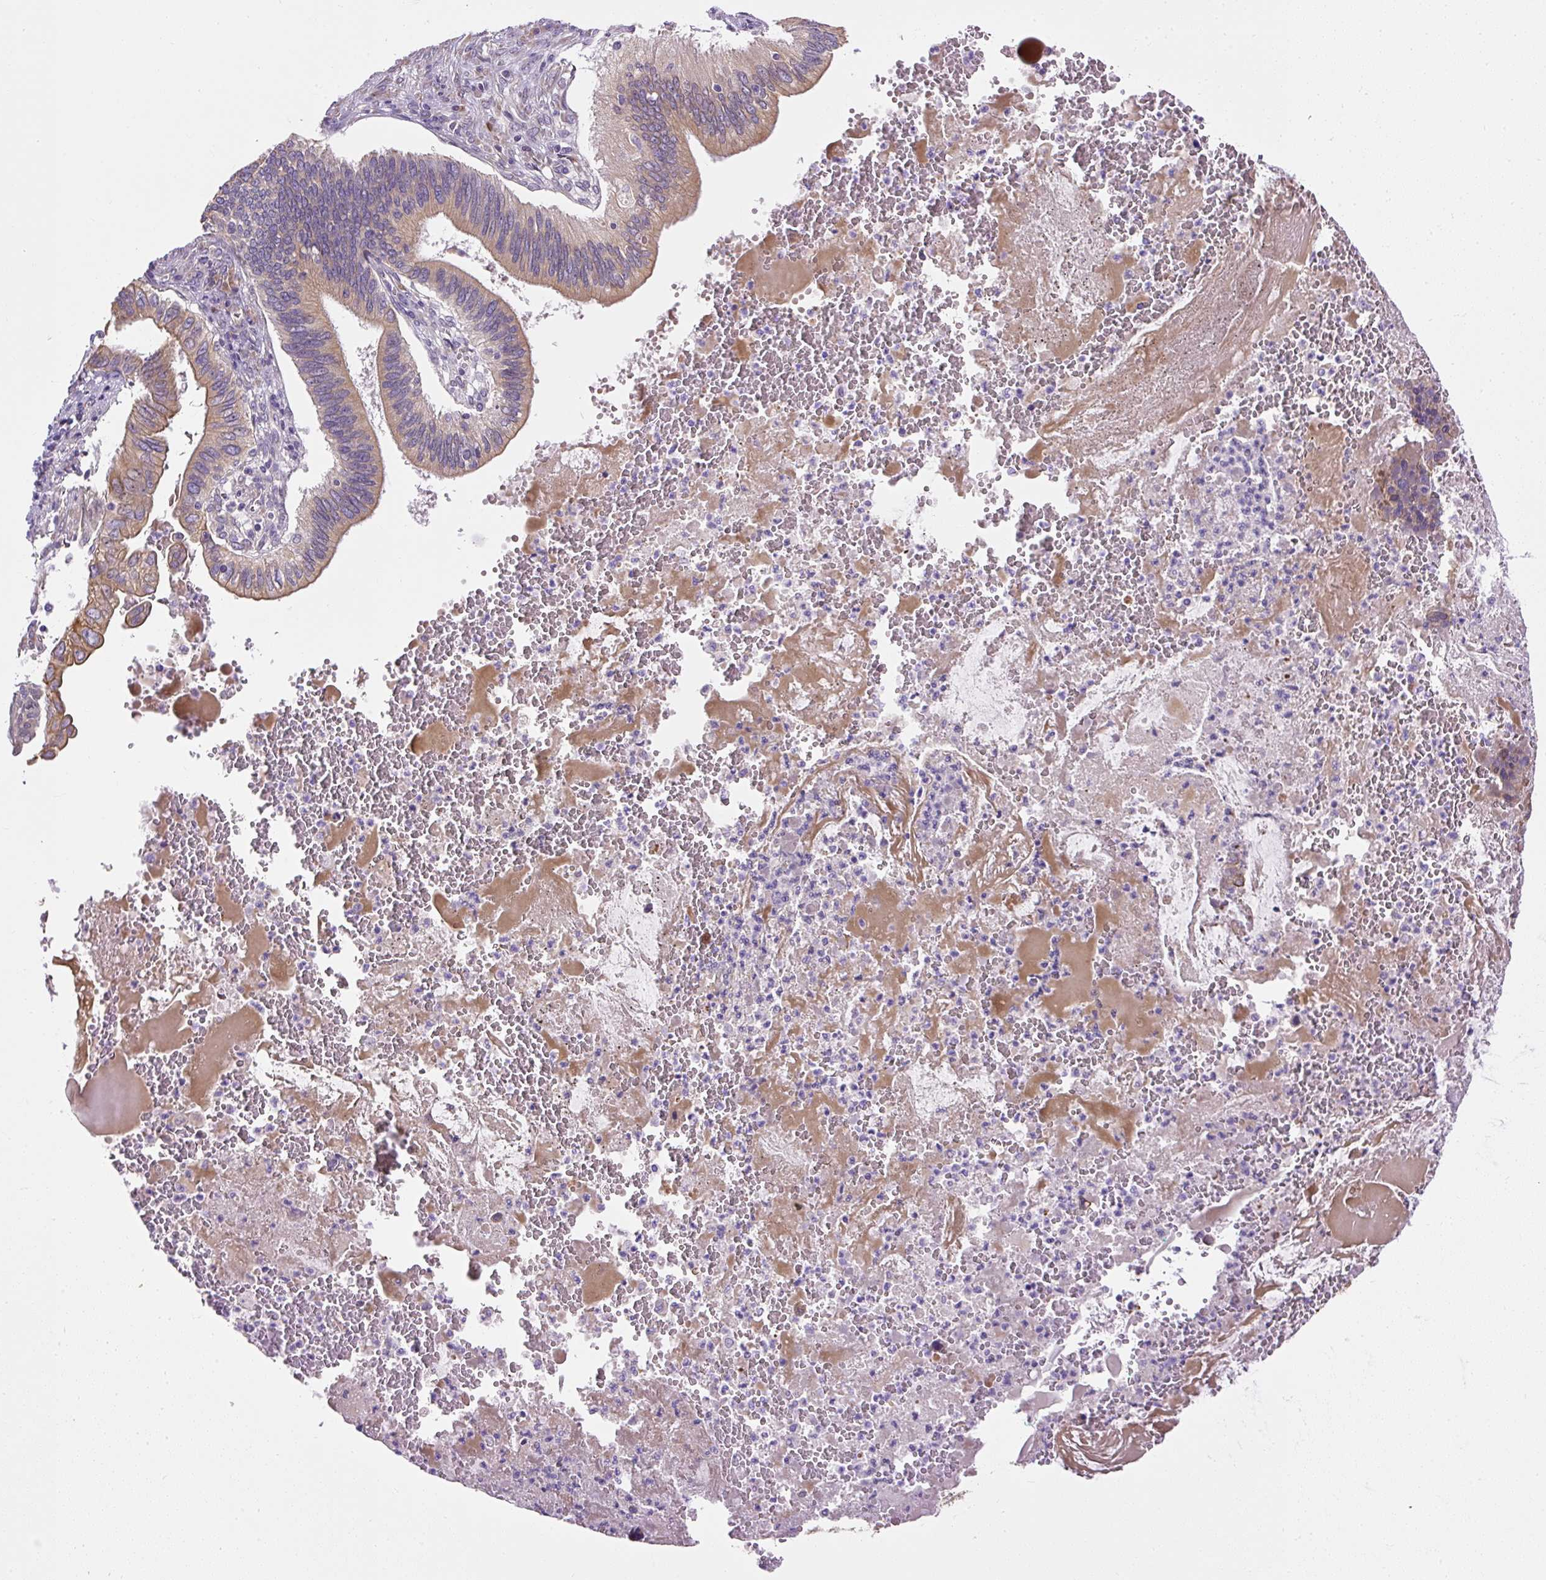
{"staining": {"intensity": "moderate", "quantity": "25%-75%", "location": "cytoplasmic/membranous"}, "tissue": "cervical cancer", "cell_type": "Tumor cells", "image_type": "cancer", "snomed": [{"axis": "morphology", "description": "Adenocarcinoma, NOS"}, {"axis": "topography", "description": "Cervix"}], "caption": "Immunohistochemistry staining of cervical adenocarcinoma, which shows medium levels of moderate cytoplasmic/membranous expression in about 25%-75% of tumor cells indicating moderate cytoplasmic/membranous protein expression. The staining was performed using DAB (3,3'-diaminobenzidine) (brown) for protein detection and nuclei were counterstained in hematoxylin (blue).", "gene": "FAM149A", "patient": {"sex": "female", "age": 42}}